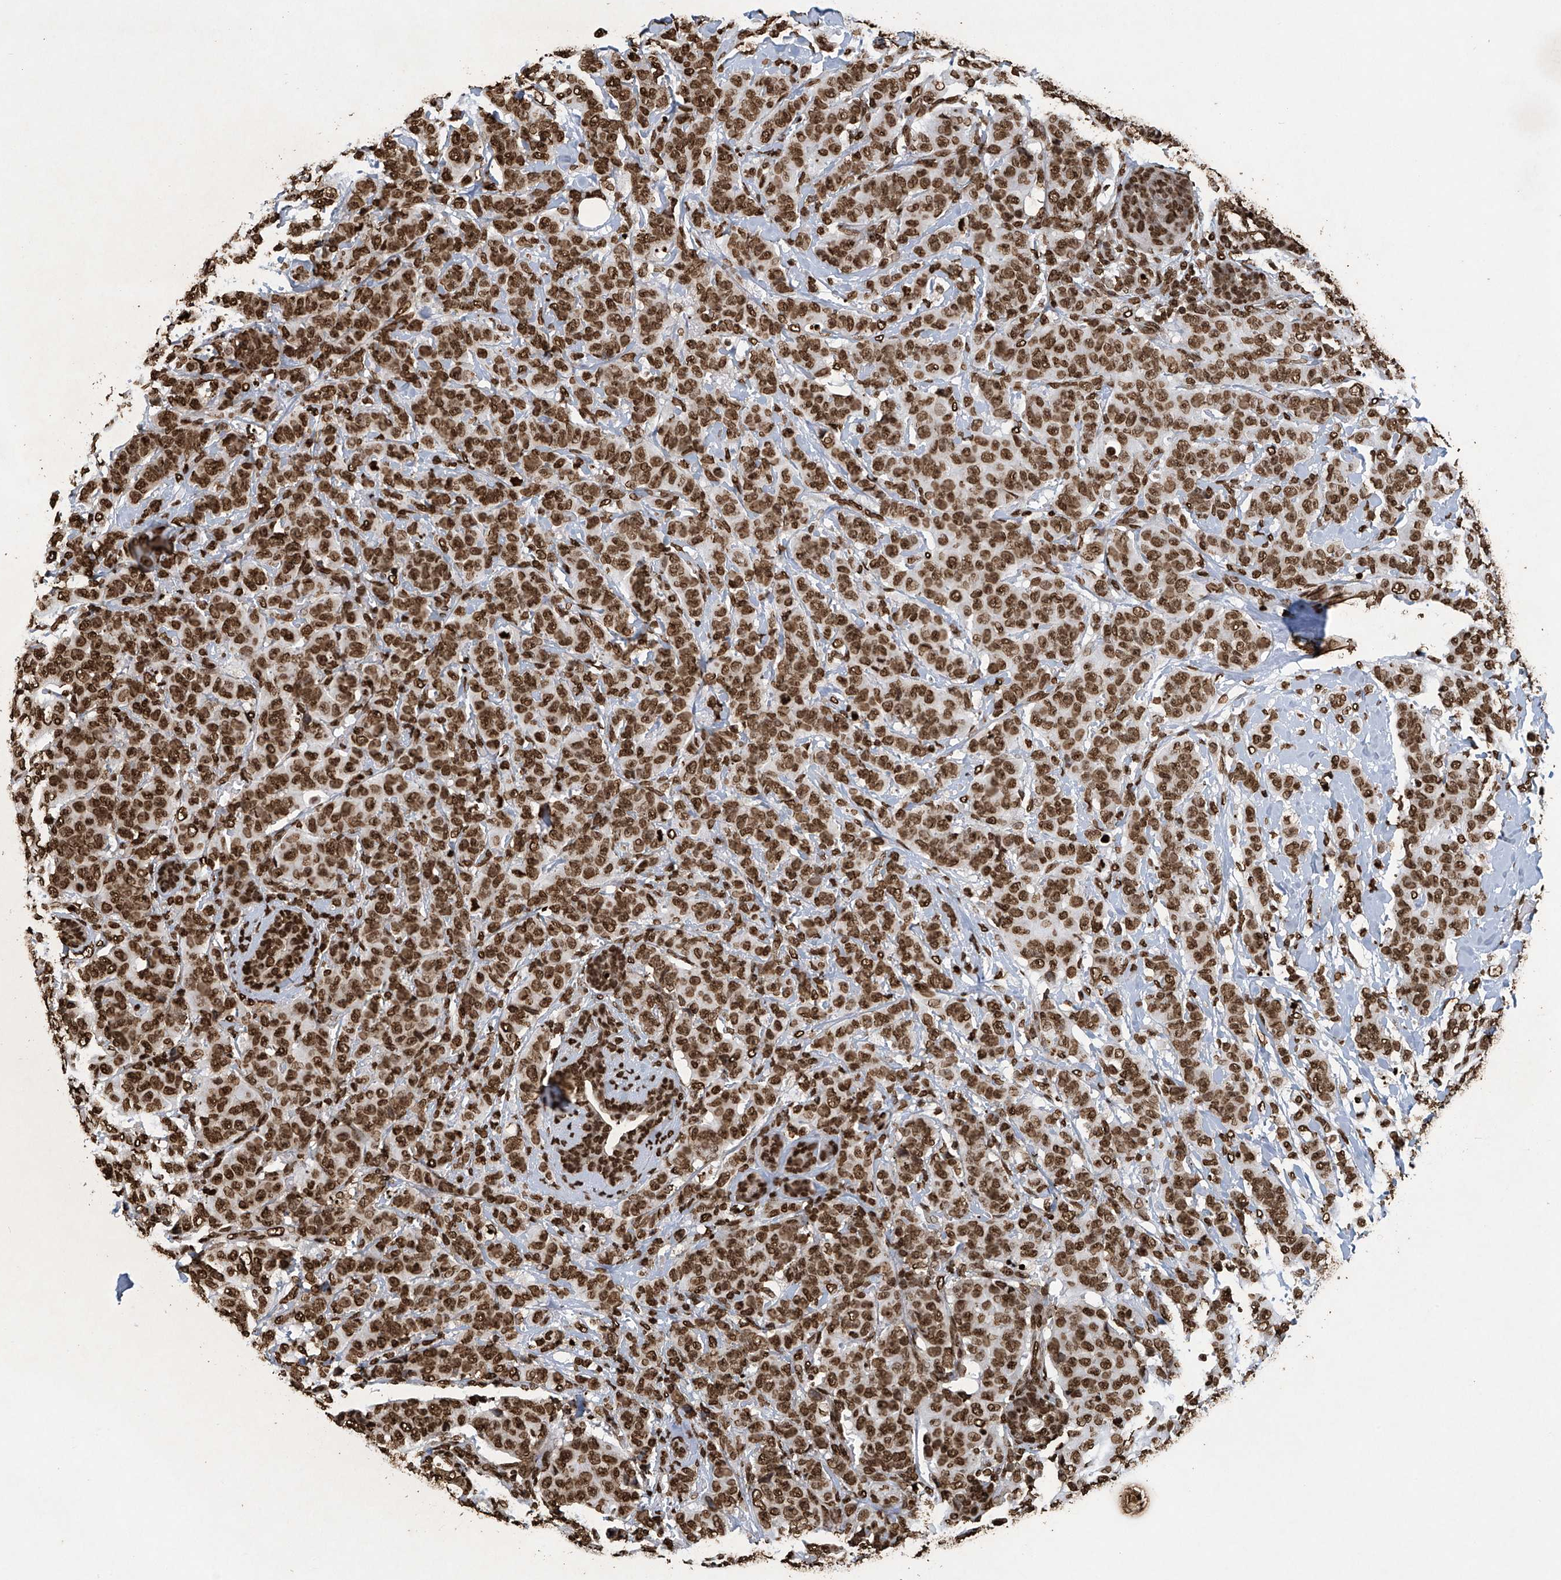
{"staining": {"intensity": "strong", "quantity": ">75%", "location": "nuclear"}, "tissue": "breast cancer", "cell_type": "Tumor cells", "image_type": "cancer", "snomed": [{"axis": "morphology", "description": "Normal tissue, NOS"}, {"axis": "morphology", "description": "Duct carcinoma"}, {"axis": "topography", "description": "Breast"}], "caption": "A high amount of strong nuclear positivity is present in approximately >75% of tumor cells in breast cancer (invasive ductal carcinoma) tissue.", "gene": "H3-3A", "patient": {"sex": "female", "age": 40}}